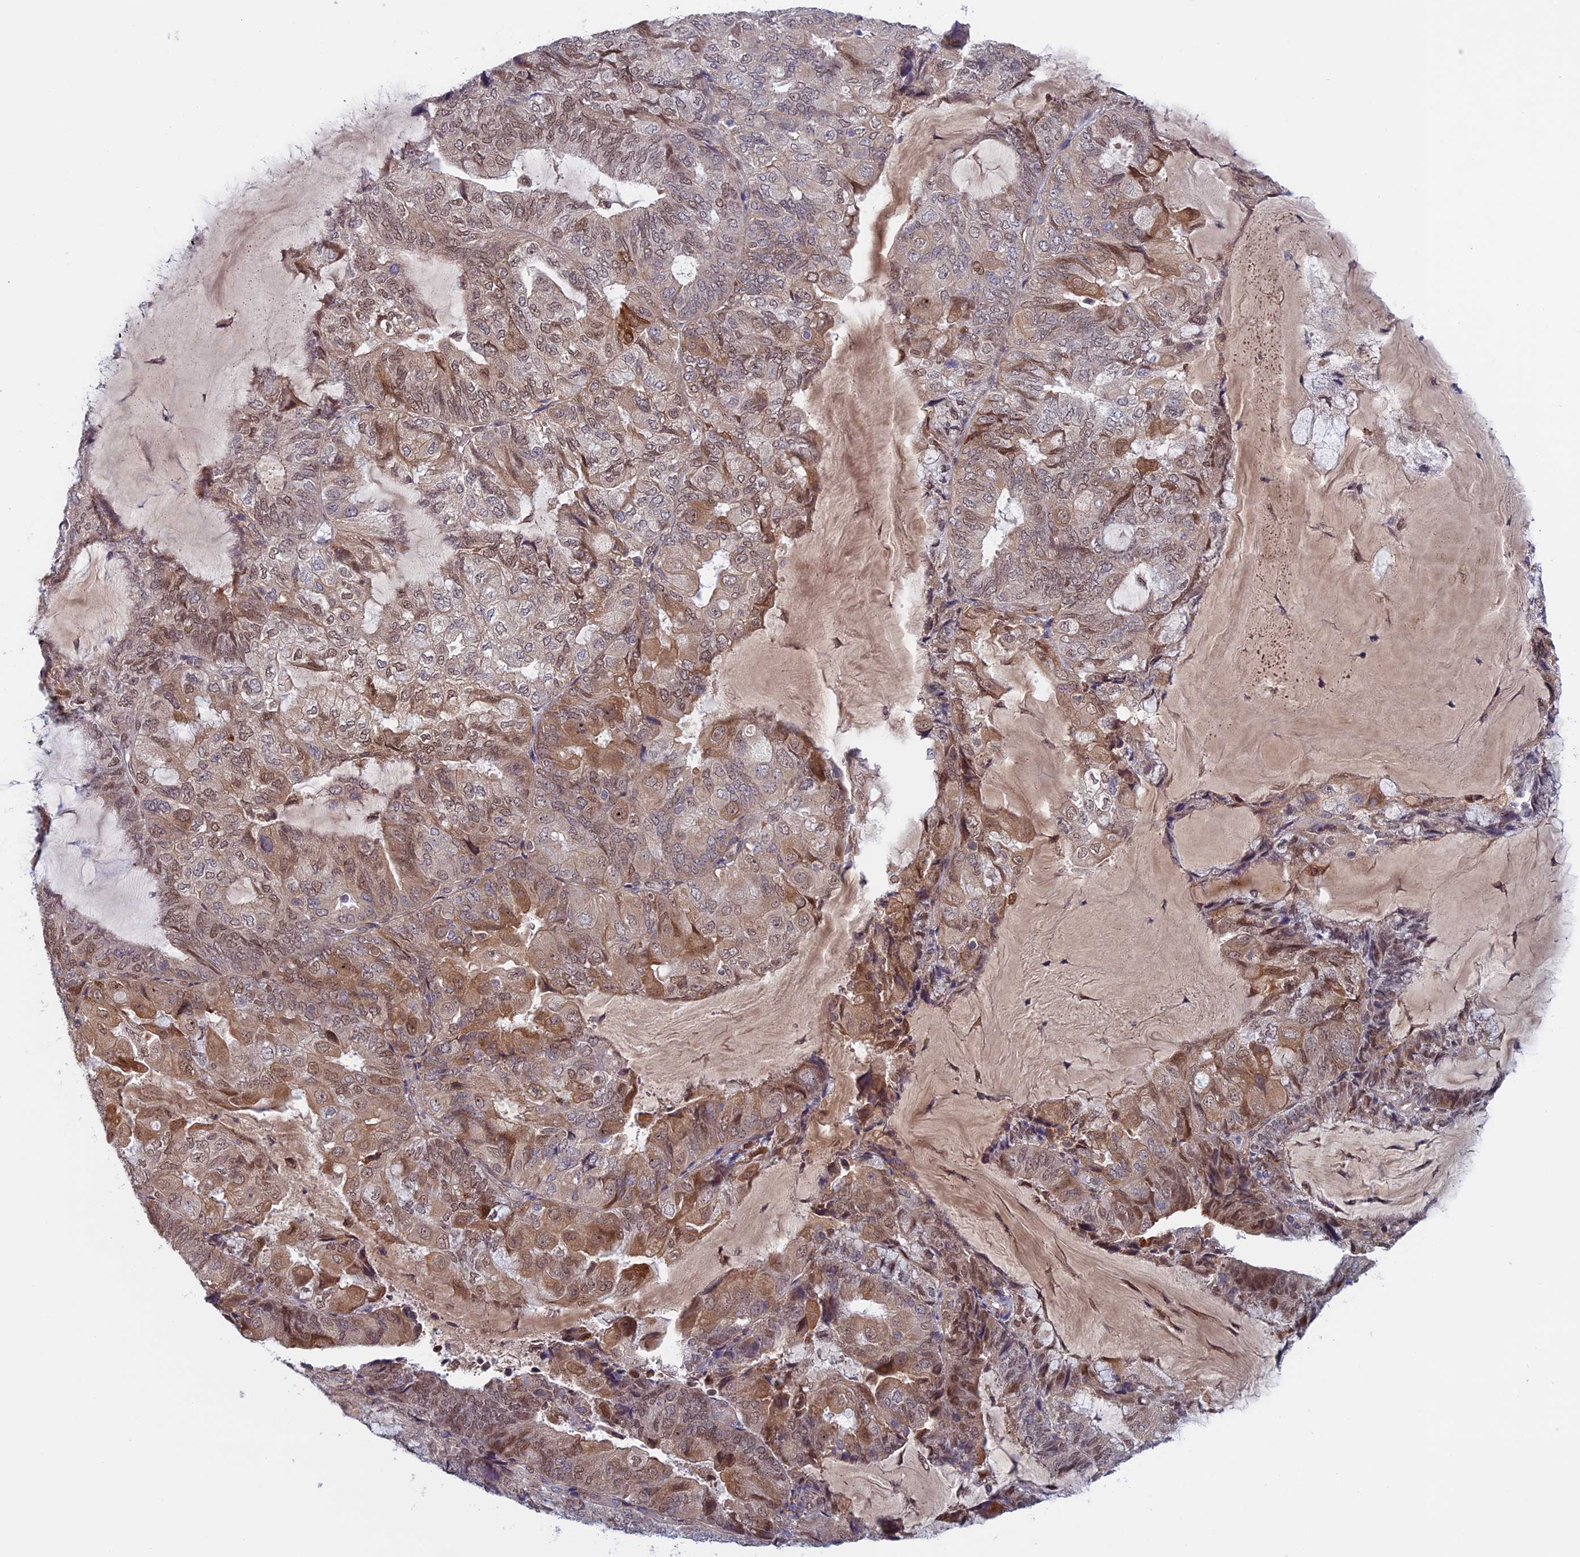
{"staining": {"intensity": "weak", "quantity": "25%-75%", "location": "cytoplasmic/membranous,nuclear"}, "tissue": "endometrial cancer", "cell_type": "Tumor cells", "image_type": "cancer", "snomed": [{"axis": "morphology", "description": "Adenocarcinoma, NOS"}, {"axis": "topography", "description": "Endometrium"}], "caption": "Protein positivity by IHC shows weak cytoplasmic/membranous and nuclear staining in about 25%-75% of tumor cells in adenocarcinoma (endometrial).", "gene": "FADS1", "patient": {"sex": "female", "age": 81}}